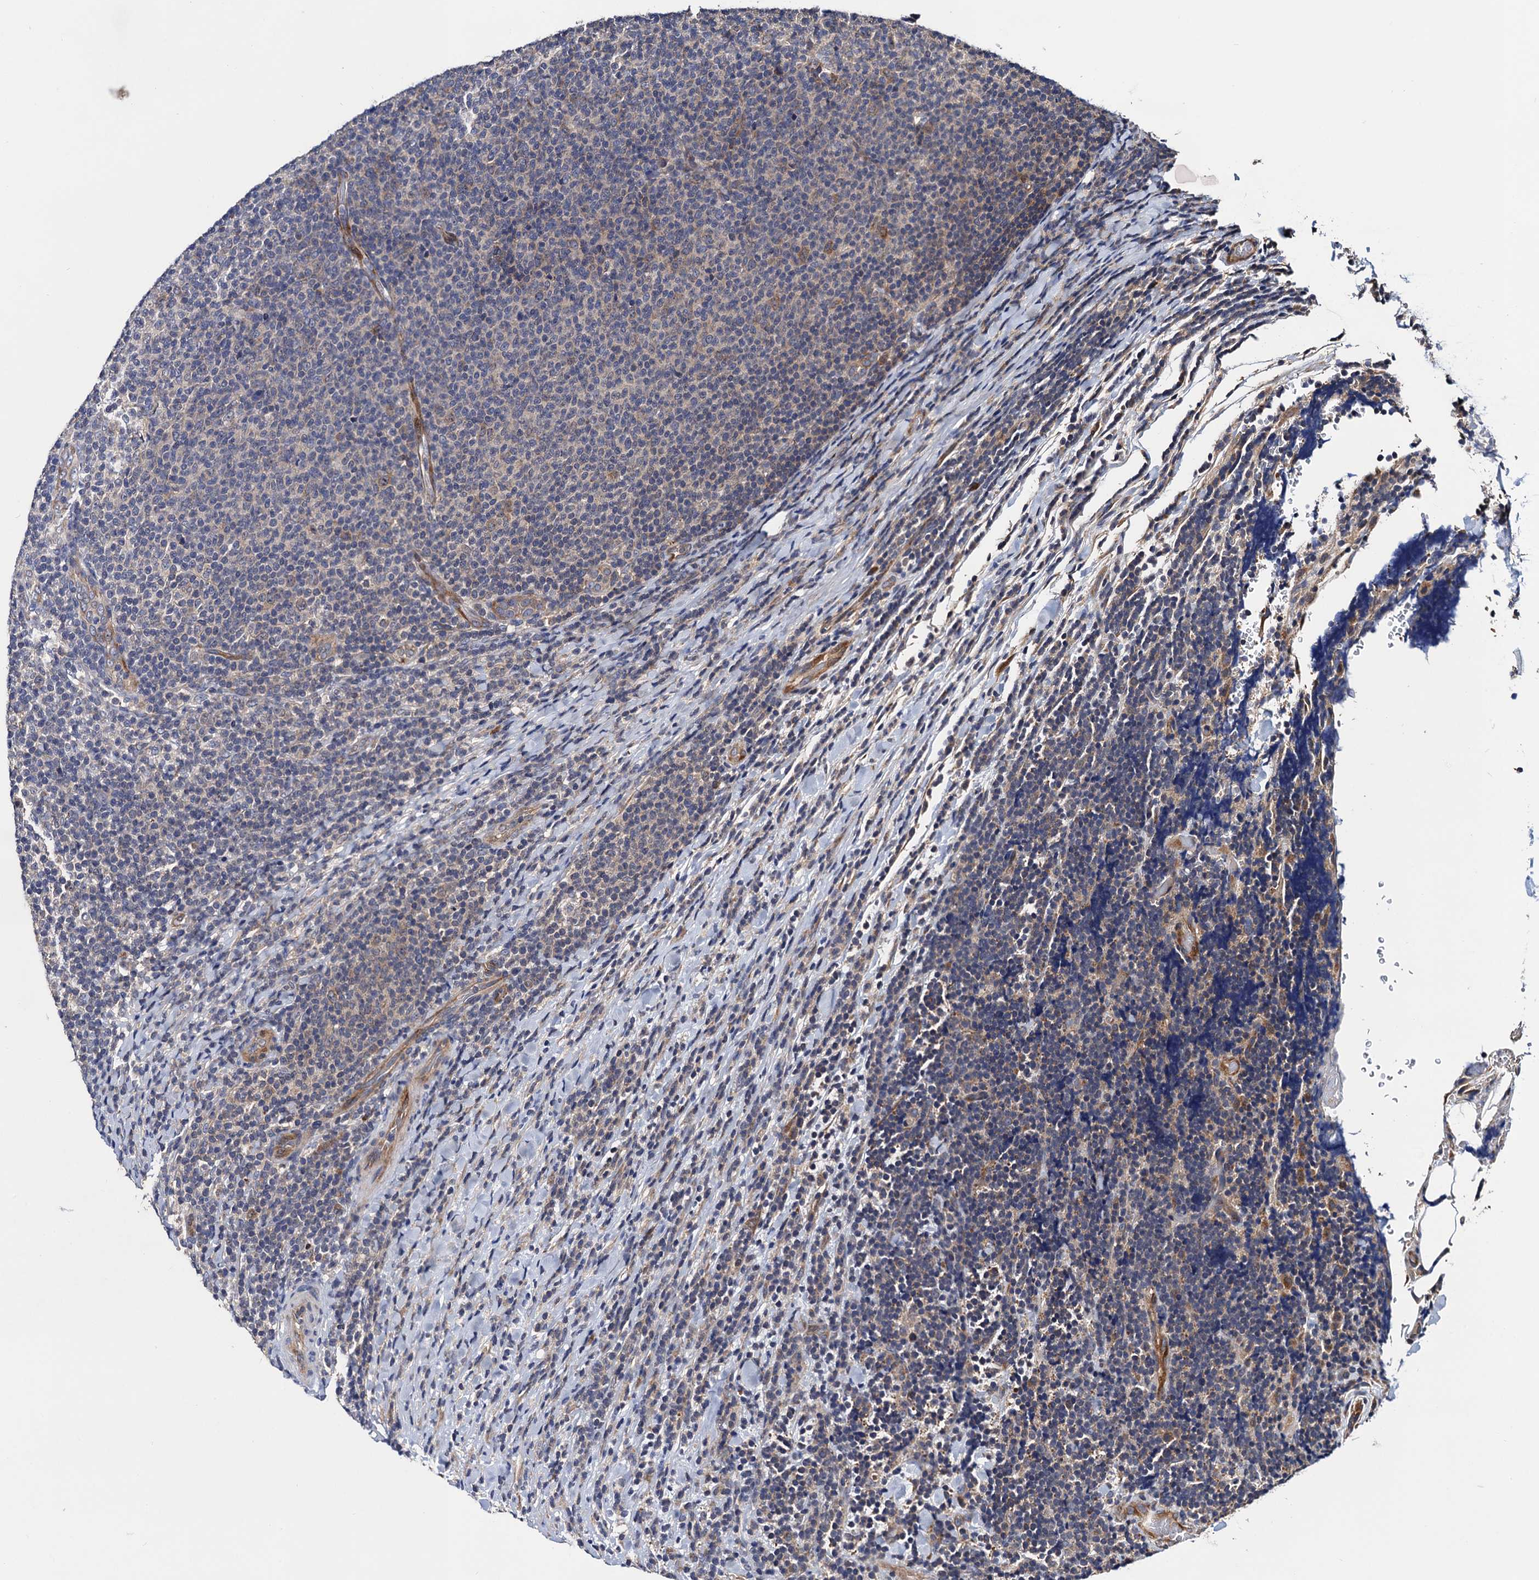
{"staining": {"intensity": "negative", "quantity": "none", "location": "none"}, "tissue": "lymphoma", "cell_type": "Tumor cells", "image_type": "cancer", "snomed": [{"axis": "morphology", "description": "Malignant lymphoma, non-Hodgkin's type, Low grade"}, {"axis": "topography", "description": "Lymph node"}], "caption": "Immunohistochemistry histopathology image of human low-grade malignant lymphoma, non-Hodgkin's type stained for a protein (brown), which shows no expression in tumor cells. Nuclei are stained in blue.", "gene": "TRMT112", "patient": {"sex": "male", "age": 66}}